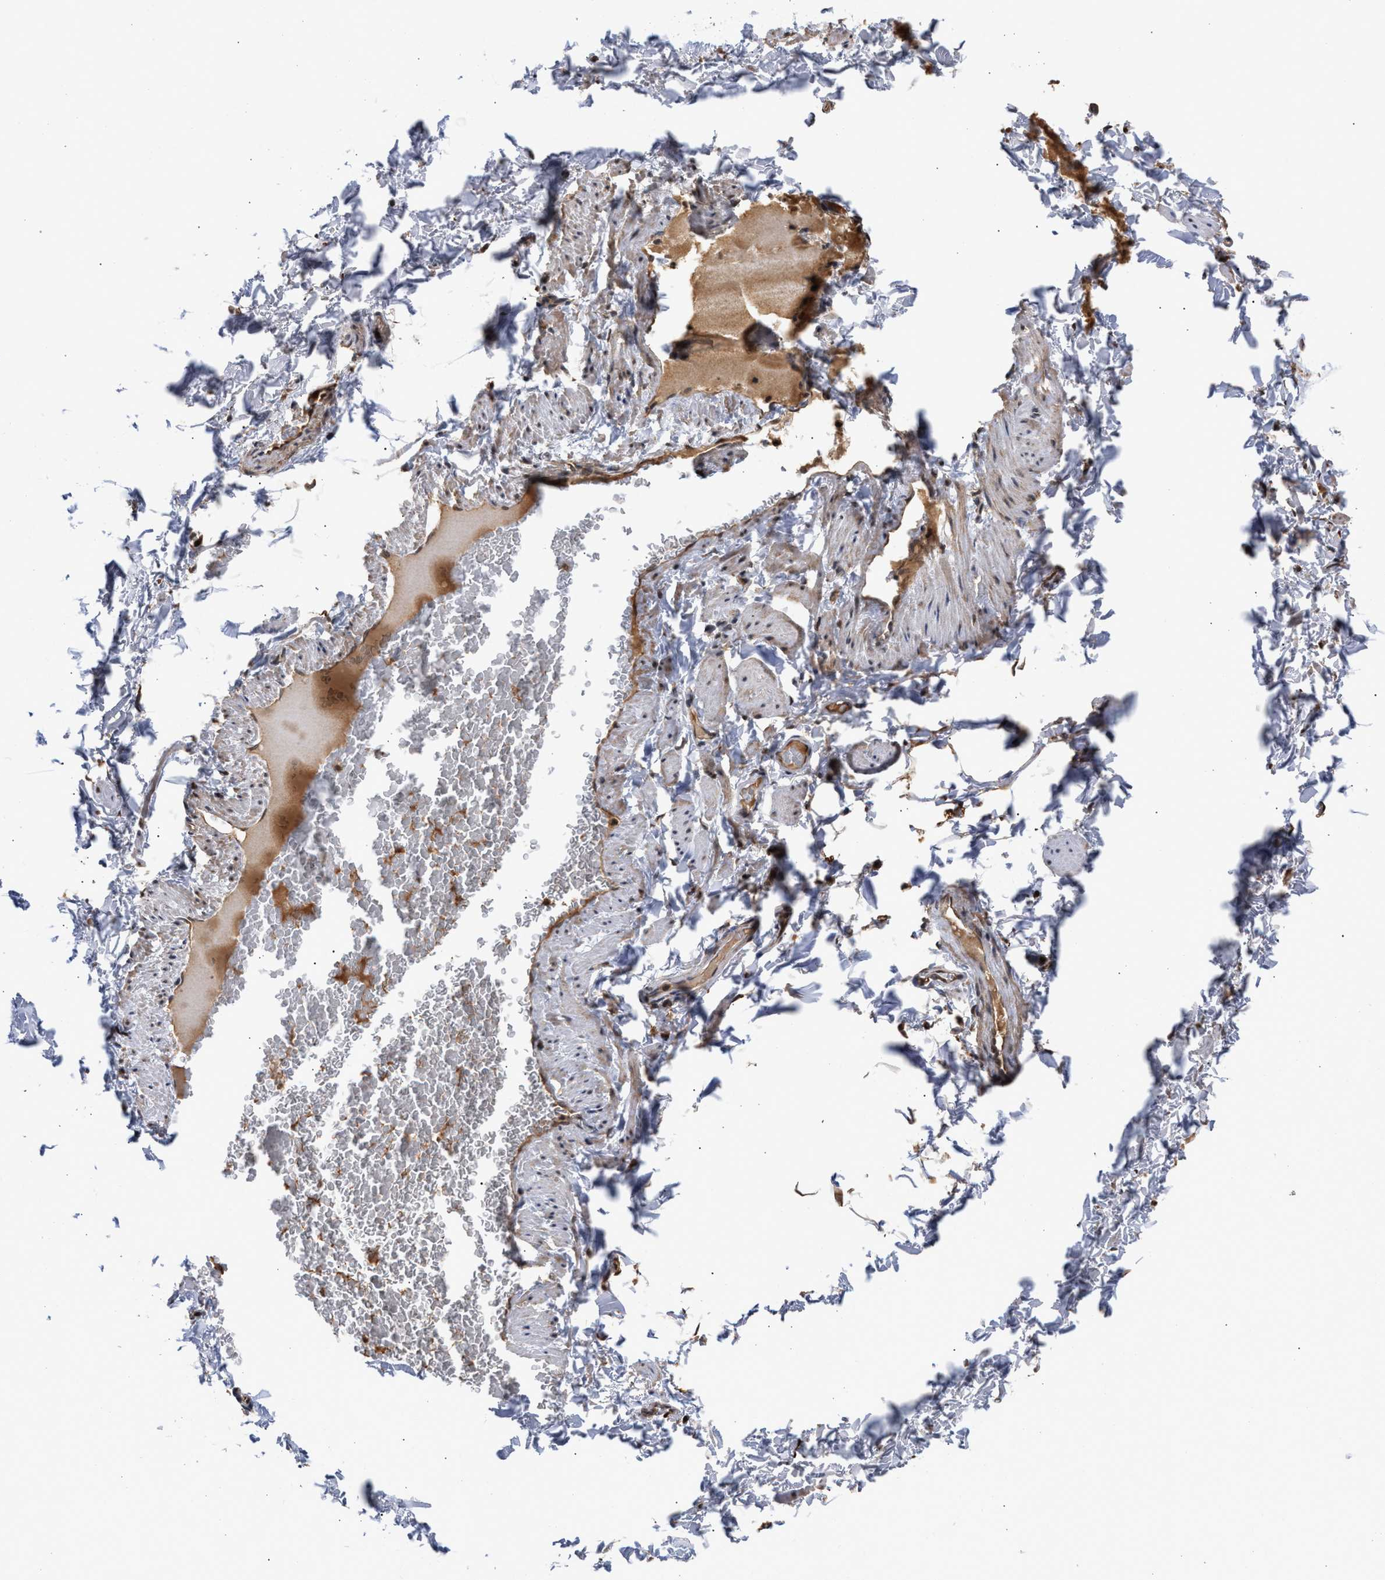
{"staining": {"intensity": "moderate", "quantity": ">75%", "location": "cytoplasmic/membranous"}, "tissue": "adipose tissue", "cell_type": "Adipocytes", "image_type": "normal", "snomed": [{"axis": "morphology", "description": "Normal tissue, NOS"}, {"axis": "topography", "description": "Vascular tissue"}], "caption": "Brown immunohistochemical staining in normal adipose tissue shows moderate cytoplasmic/membranous positivity in about >75% of adipocytes.", "gene": "SAR1A", "patient": {"sex": "male", "age": 41}}